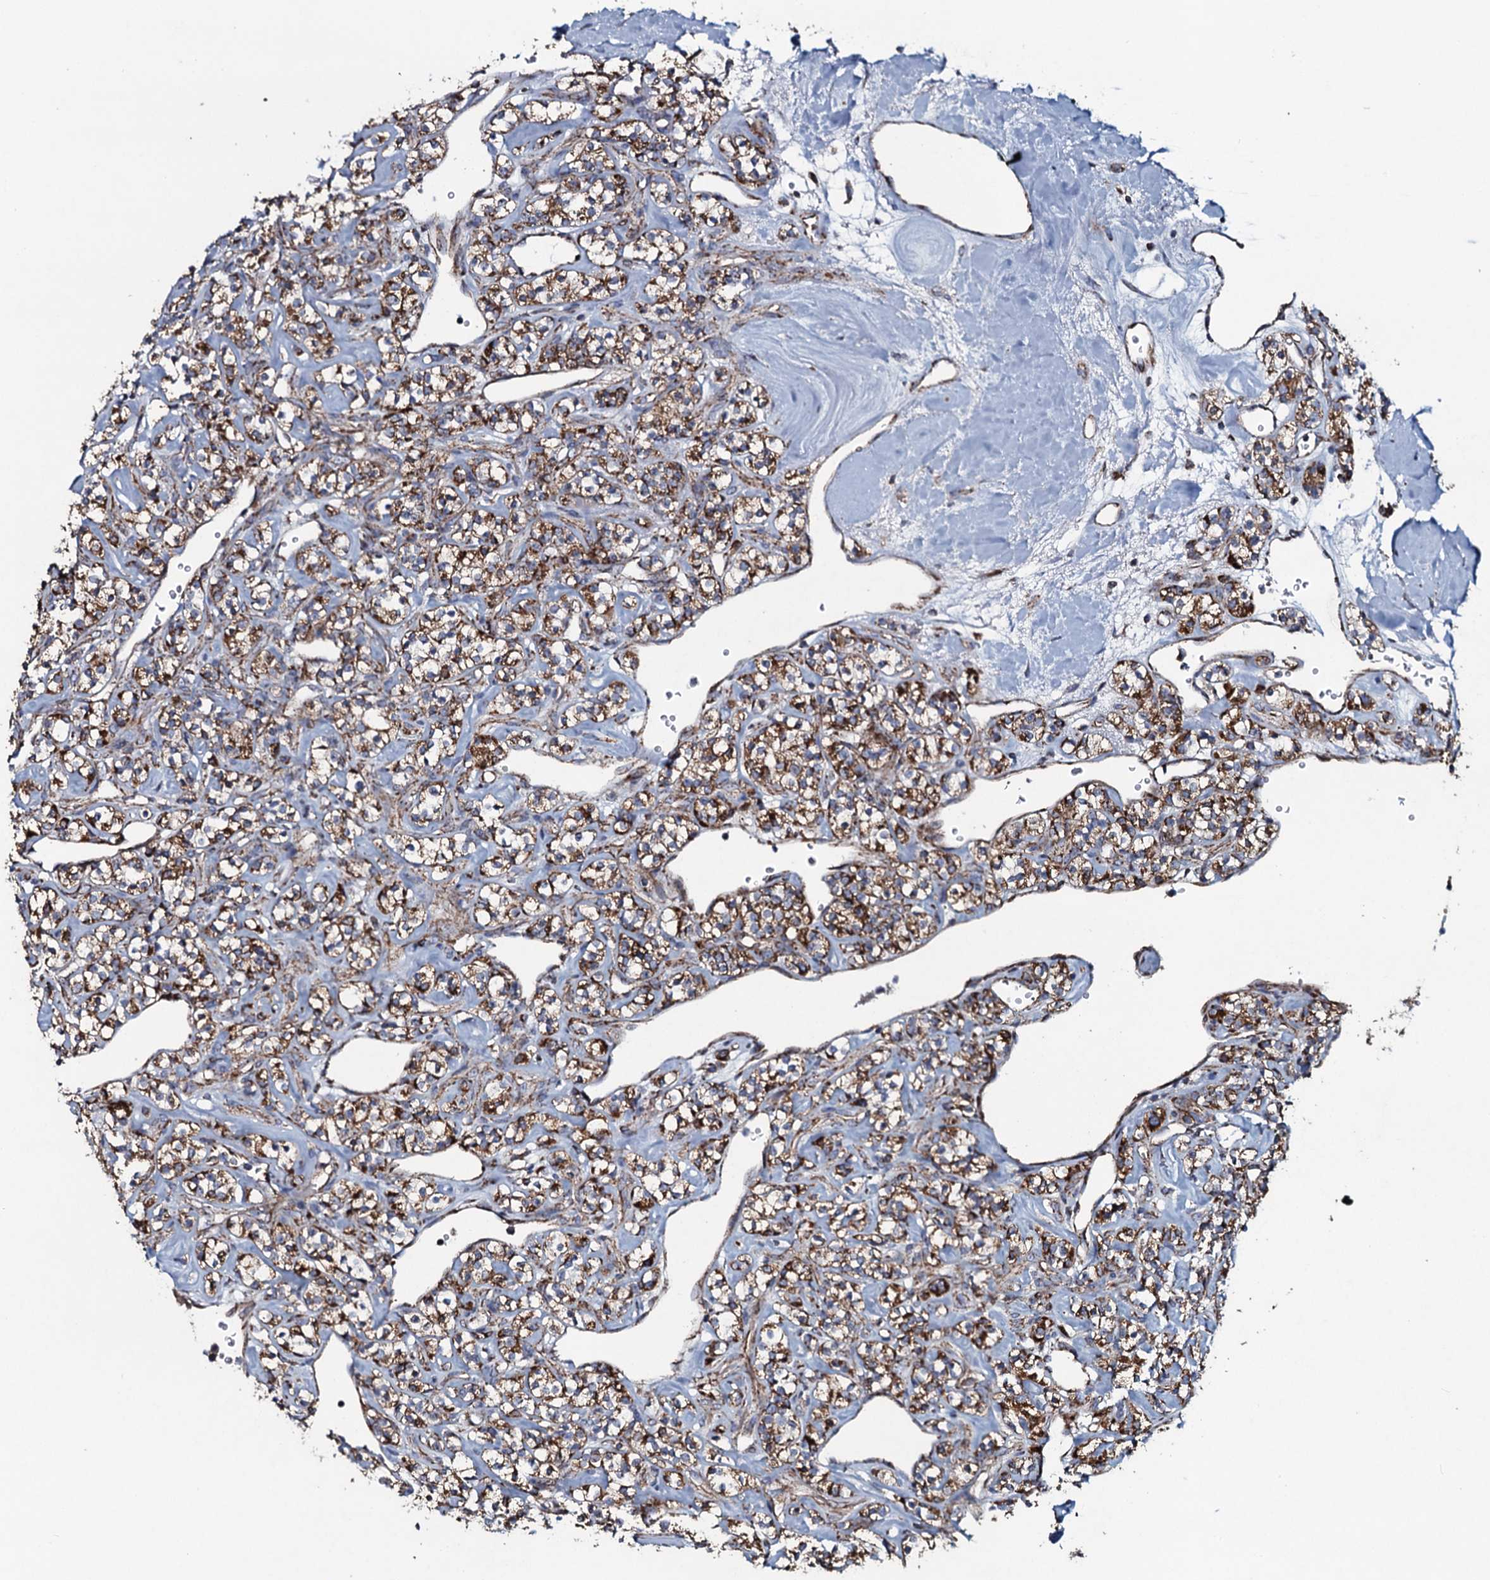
{"staining": {"intensity": "moderate", "quantity": ">75%", "location": "cytoplasmic/membranous"}, "tissue": "renal cancer", "cell_type": "Tumor cells", "image_type": "cancer", "snomed": [{"axis": "morphology", "description": "Adenocarcinoma, NOS"}, {"axis": "topography", "description": "Kidney"}], "caption": "Human renal cancer (adenocarcinoma) stained with a protein marker shows moderate staining in tumor cells.", "gene": "EVC2", "patient": {"sex": "male", "age": 77}}